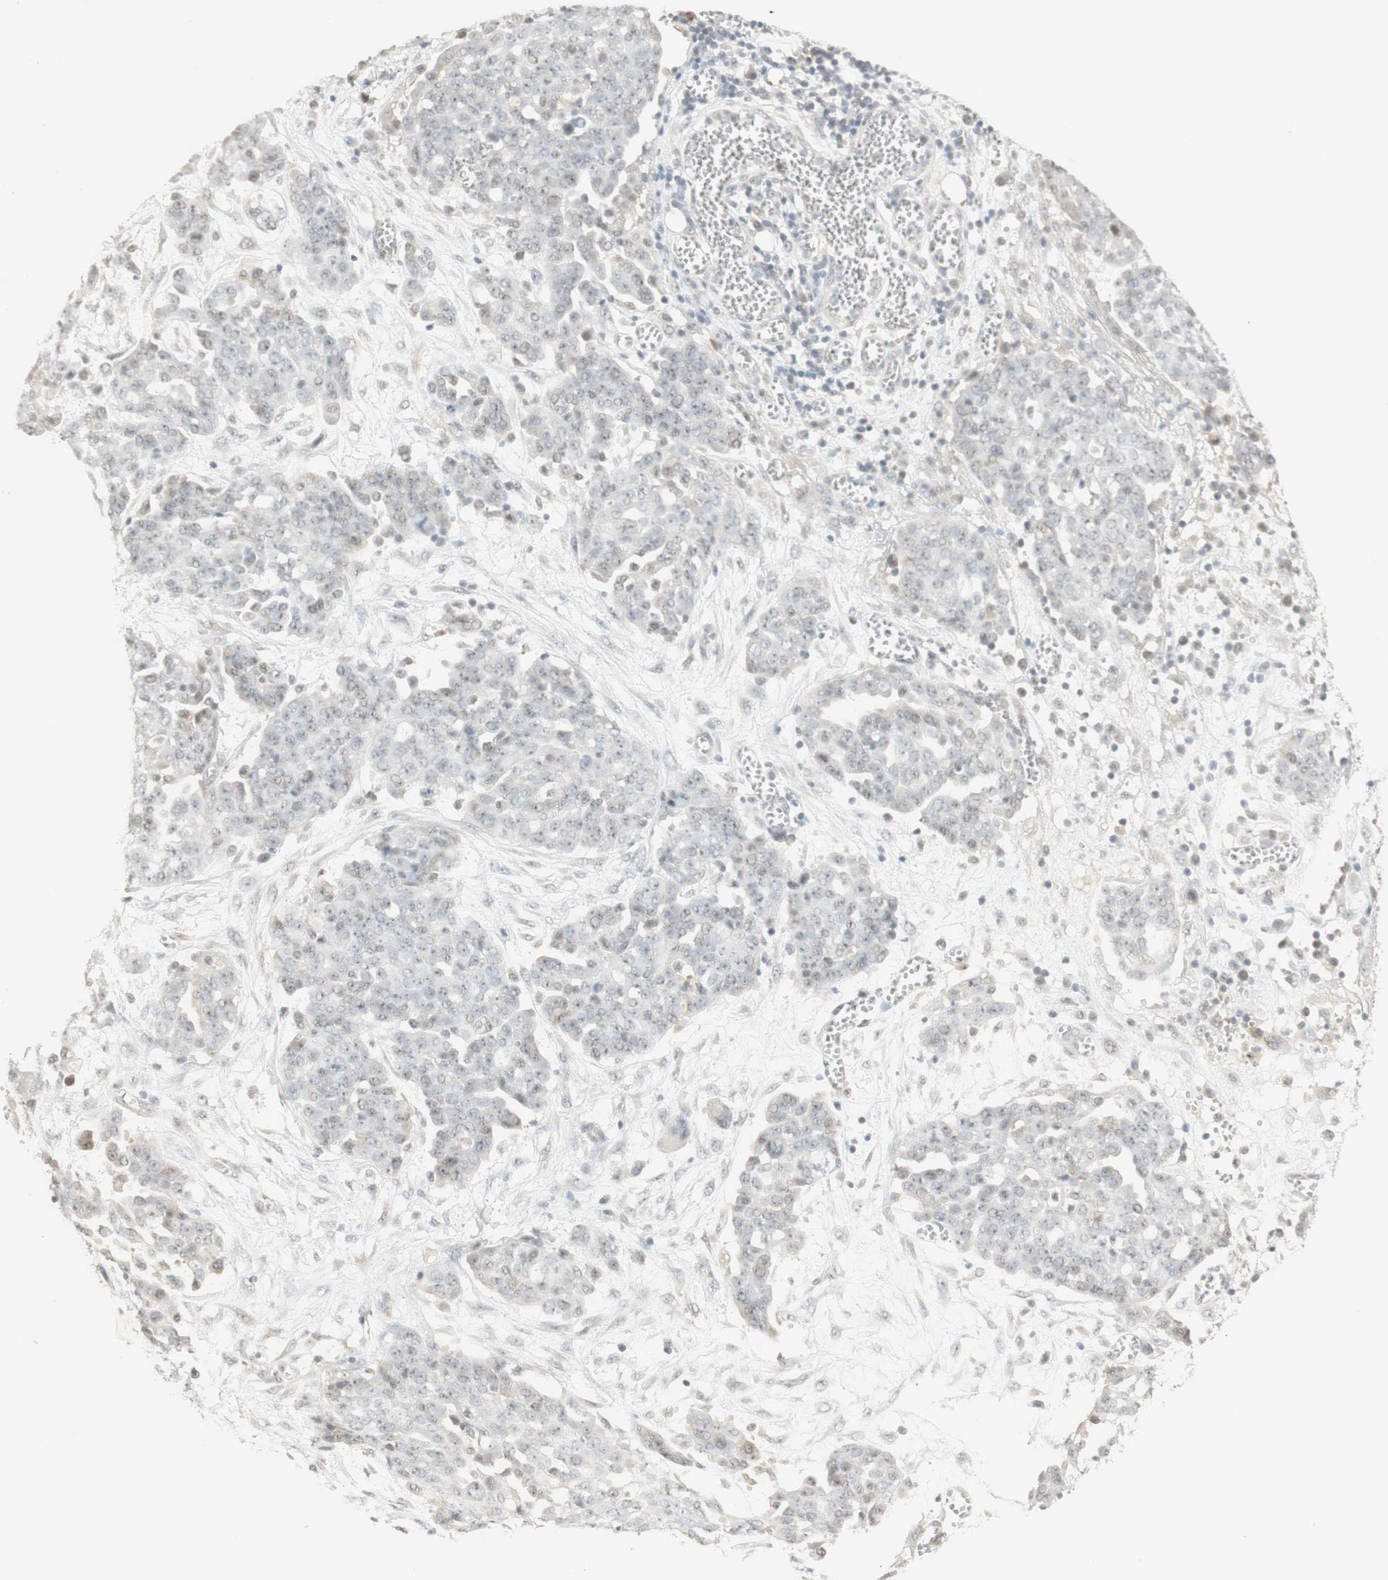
{"staining": {"intensity": "negative", "quantity": "none", "location": "none"}, "tissue": "ovarian cancer", "cell_type": "Tumor cells", "image_type": "cancer", "snomed": [{"axis": "morphology", "description": "Cystadenocarcinoma, serous, NOS"}, {"axis": "topography", "description": "Soft tissue"}, {"axis": "topography", "description": "Ovary"}], "caption": "Protein analysis of ovarian cancer demonstrates no significant expression in tumor cells. (DAB (3,3'-diaminobenzidine) immunohistochemistry (IHC), high magnification).", "gene": "PLCD4", "patient": {"sex": "female", "age": 57}}